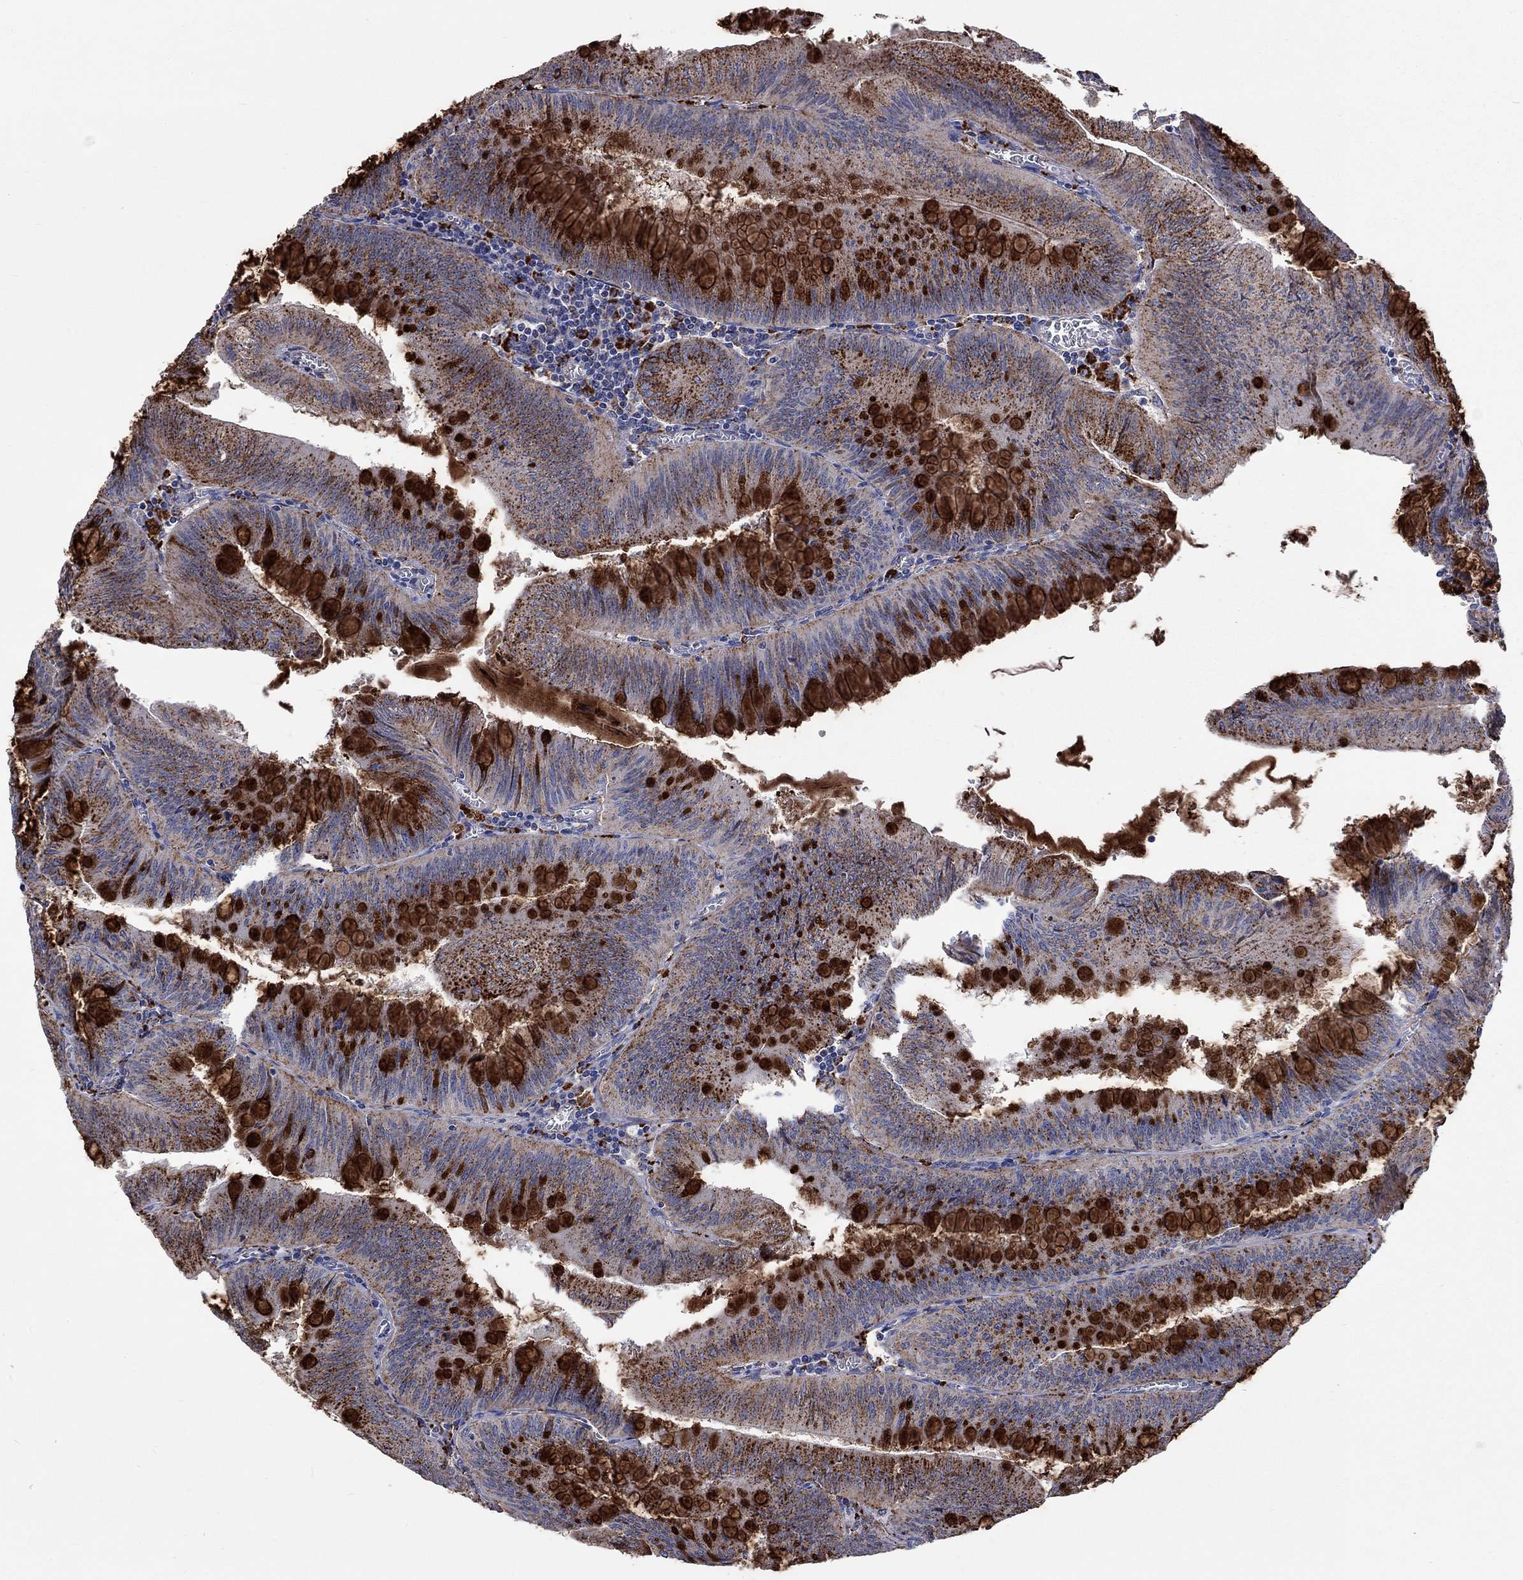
{"staining": {"intensity": "strong", "quantity": ">75%", "location": "cytoplasmic/membranous"}, "tissue": "colorectal cancer", "cell_type": "Tumor cells", "image_type": "cancer", "snomed": [{"axis": "morphology", "description": "Adenocarcinoma, NOS"}, {"axis": "topography", "description": "Rectum"}], "caption": "A high-resolution histopathology image shows IHC staining of colorectal cancer, which demonstrates strong cytoplasmic/membranous staining in about >75% of tumor cells.", "gene": "CTSB", "patient": {"sex": "female", "age": 72}}